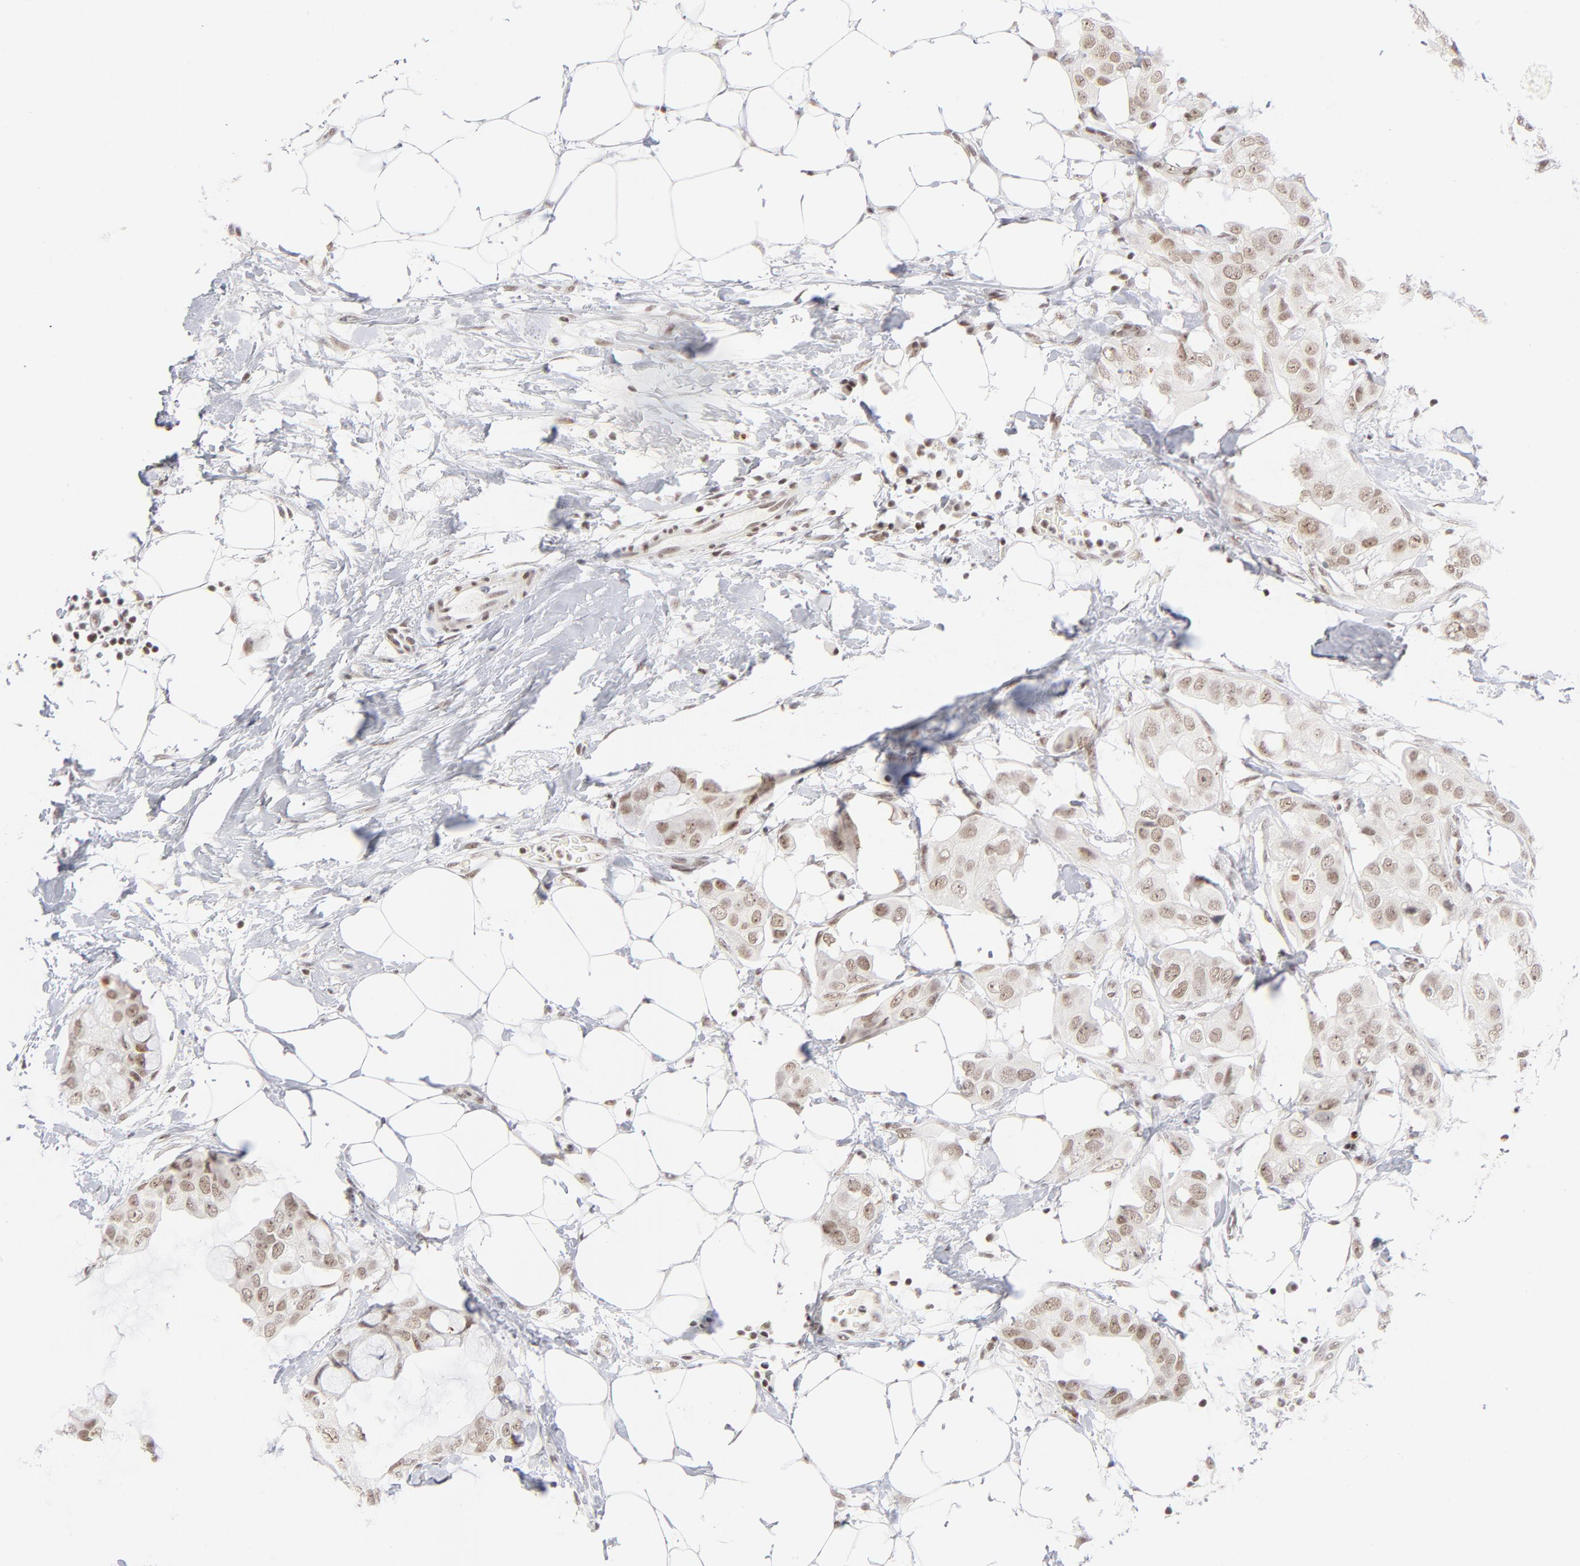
{"staining": {"intensity": "weak", "quantity": ">75%", "location": "nuclear"}, "tissue": "breast cancer", "cell_type": "Tumor cells", "image_type": "cancer", "snomed": [{"axis": "morphology", "description": "Duct carcinoma"}, {"axis": "topography", "description": "Breast"}], "caption": "Immunohistochemical staining of breast invasive ductal carcinoma reveals low levels of weak nuclear positivity in about >75% of tumor cells. (Stains: DAB (3,3'-diaminobenzidine) in brown, nuclei in blue, Microscopy: brightfield microscopy at high magnification).", "gene": "ZNF143", "patient": {"sex": "female", "age": 40}}